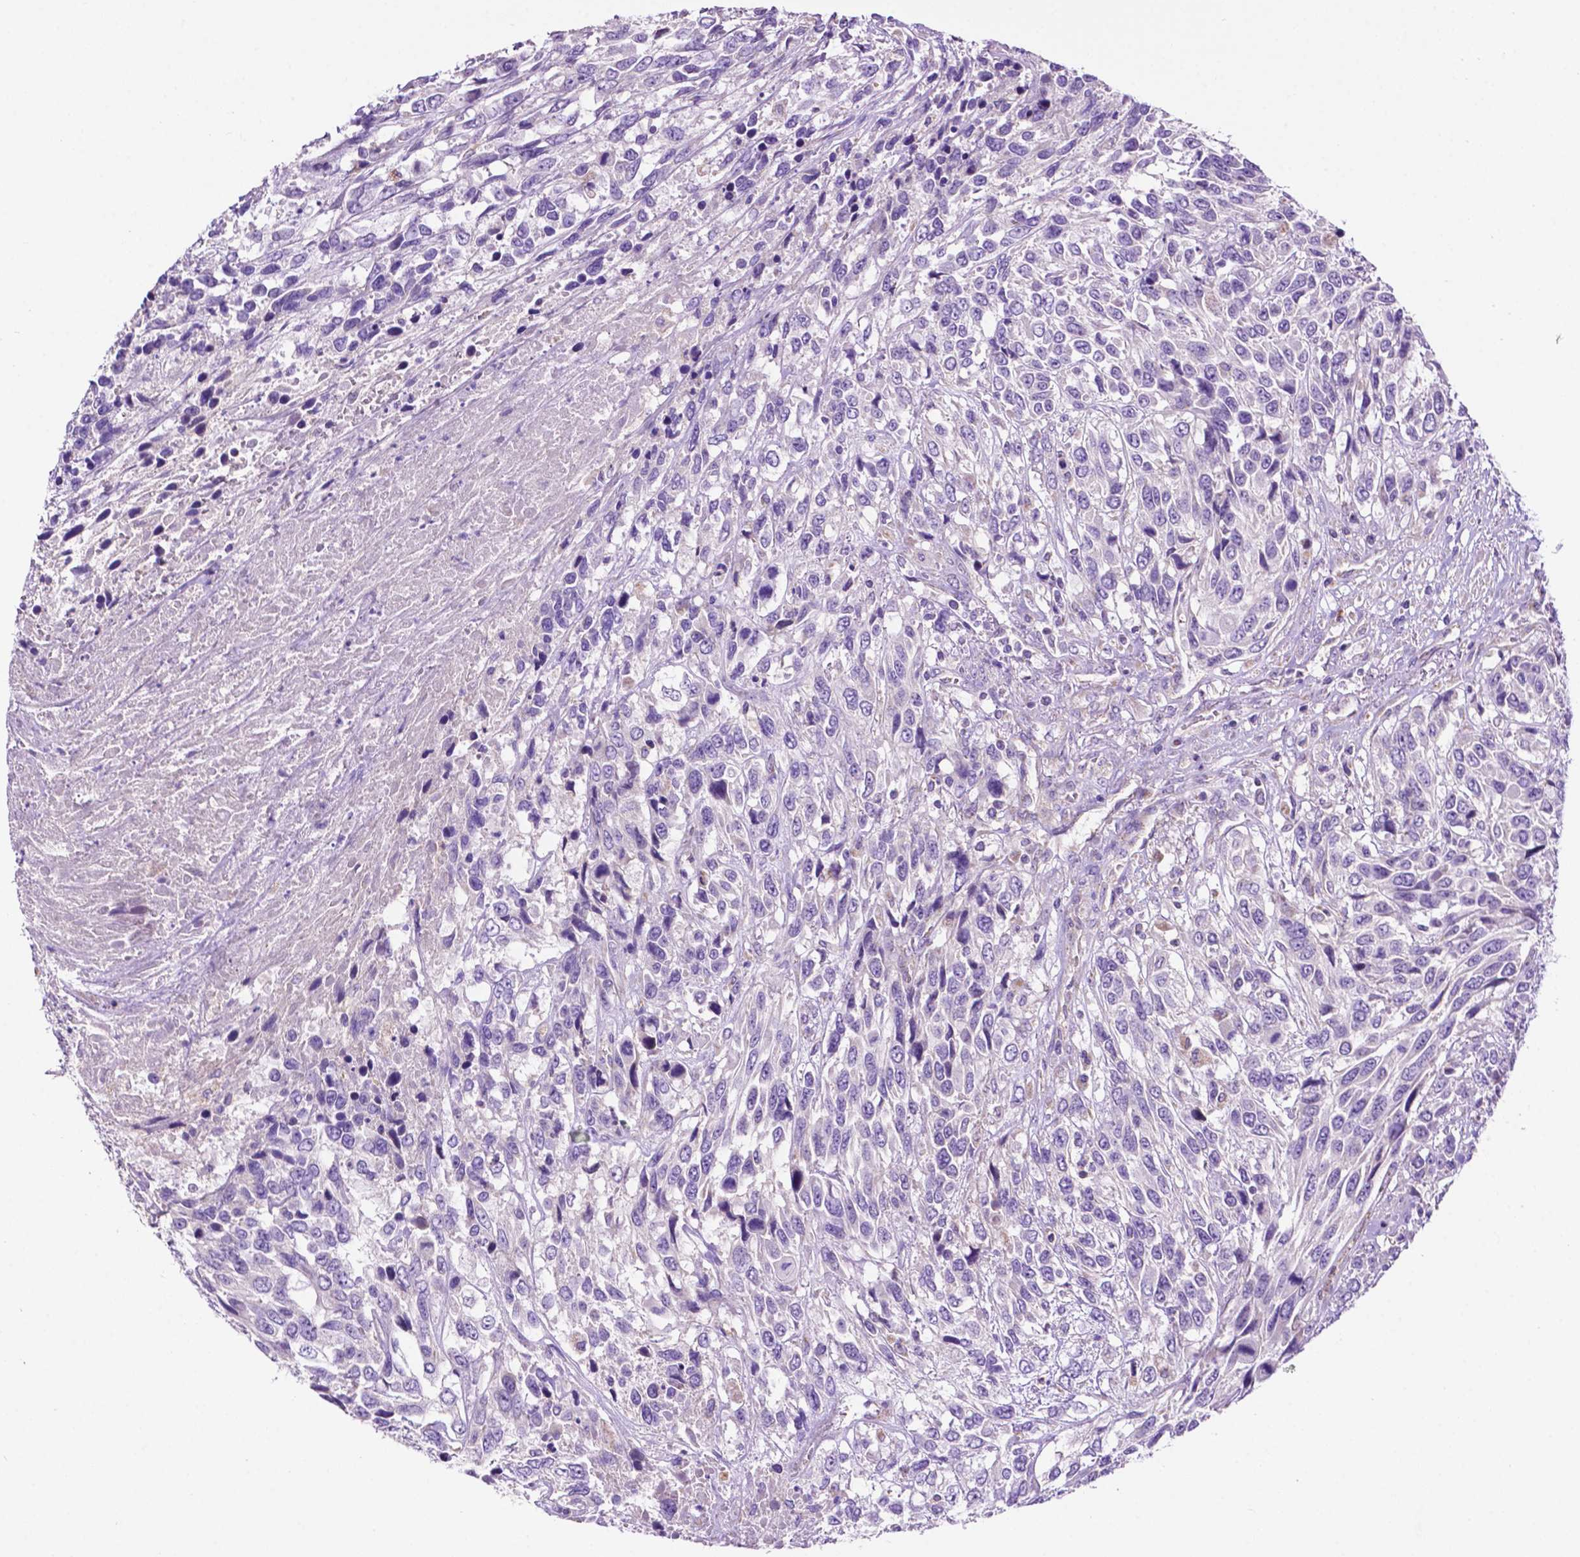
{"staining": {"intensity": "negative", "quantity": "none", "location": "none"}, "tissue": "urothelial cancer", "cell_type": "Tumor cells", "image_type": "cancer", "snomed": [{"axis": "morphology", "description": "Urothelial carcinoma, High grade"}, {"axis": "topography", "description": "Urinary bladder"}], "caption": "Human urothelial cancer stained for a protein using immunohistochemistry demonstrates no staining in tumor cells.", "gene": "PHYHIP", "patient": {"sex": "female", "age": 70}}